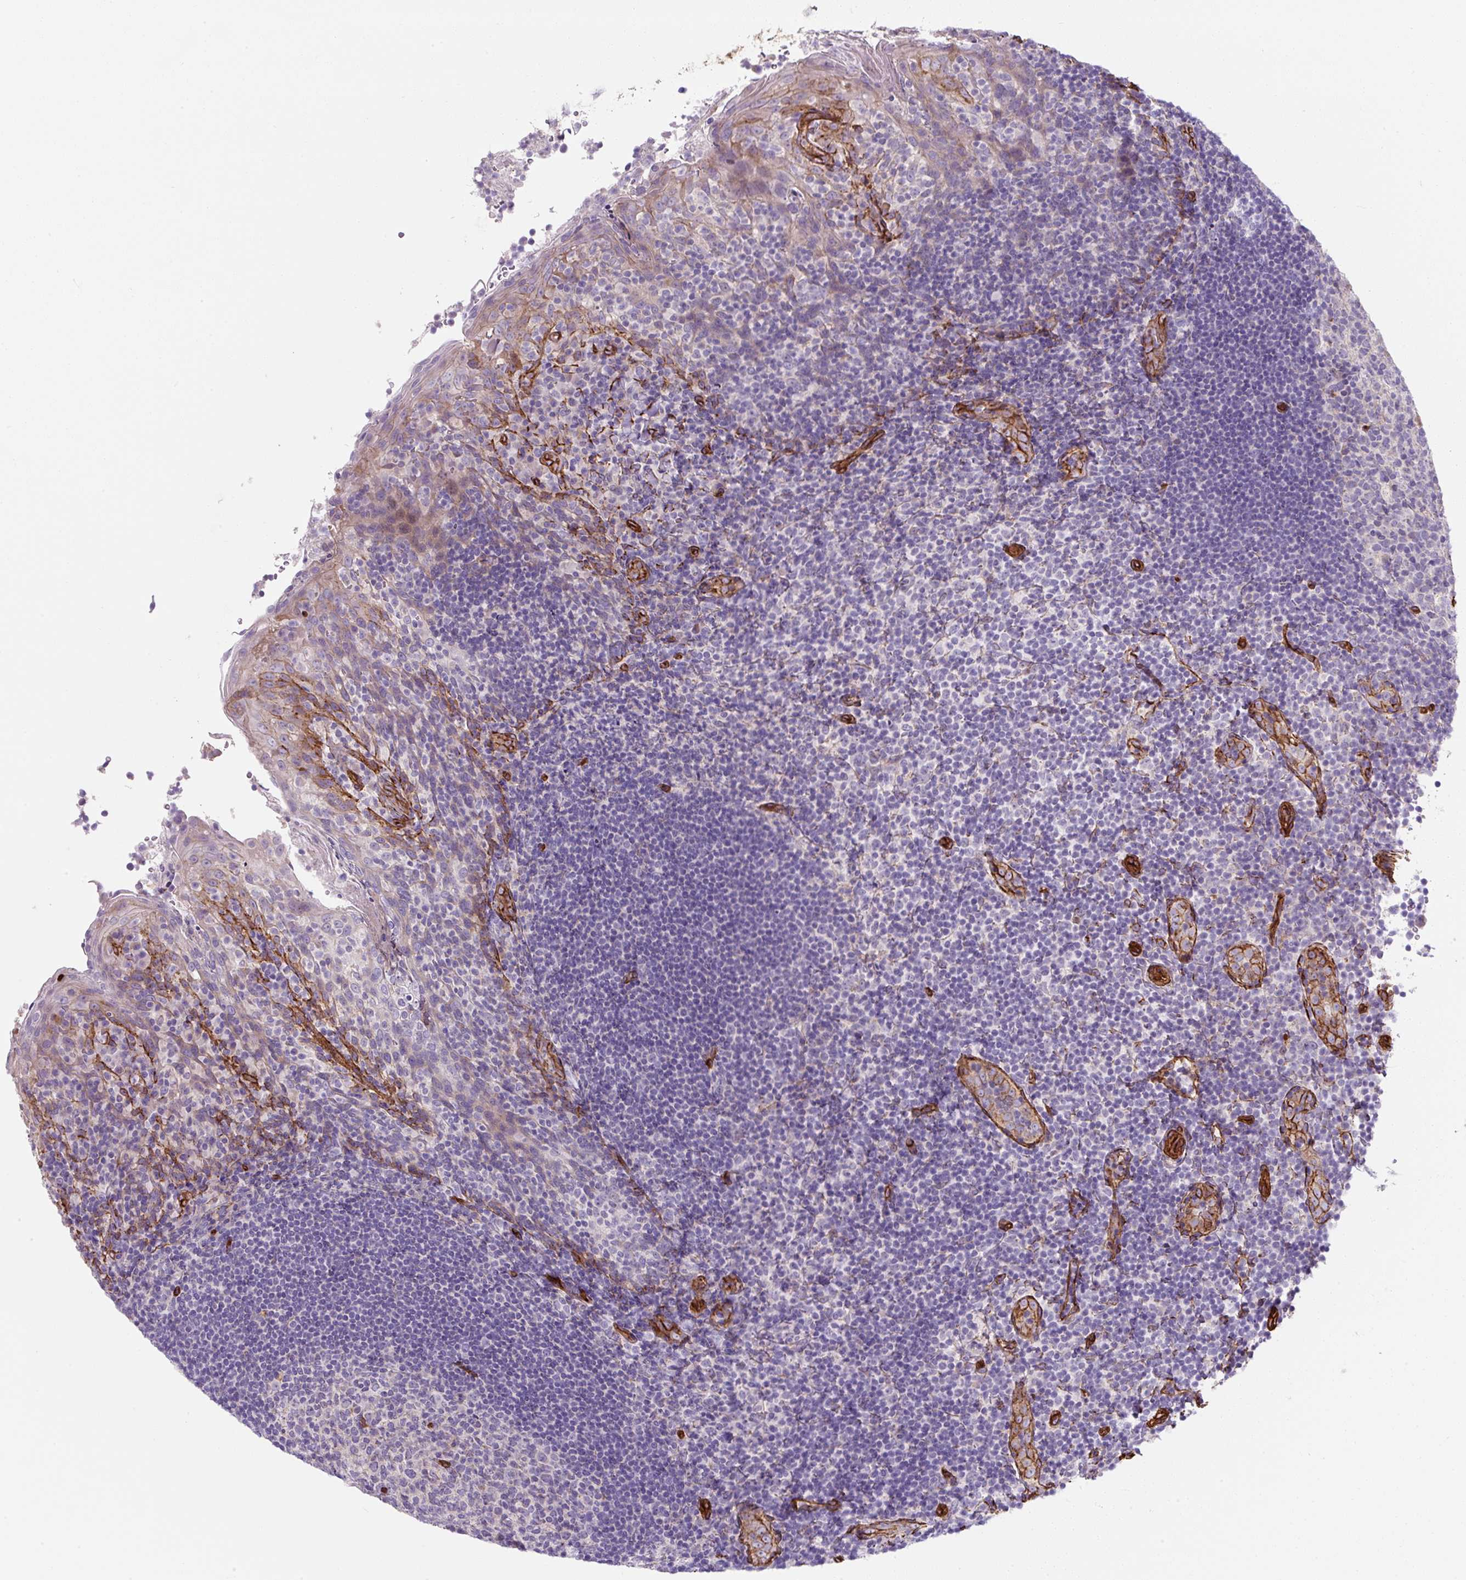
{"staining": {"intensity": "negative", "quantity": "none", "location": "none"}, "tissue": "tonsil", "cell_type": "Germinal center cells", "image_type": "normal", "snomed": [{"axis": "morphology", "description": "Normal tissue, NOS"}, {"axis": "topography", "description": "Tonsil"}], "caption": "Human tonsil stained for a protein using IHC demonstrates no positivity in germinal center cells.", "gene": "ANKUB1", "patient": {"sex": "female", "age": 10}}